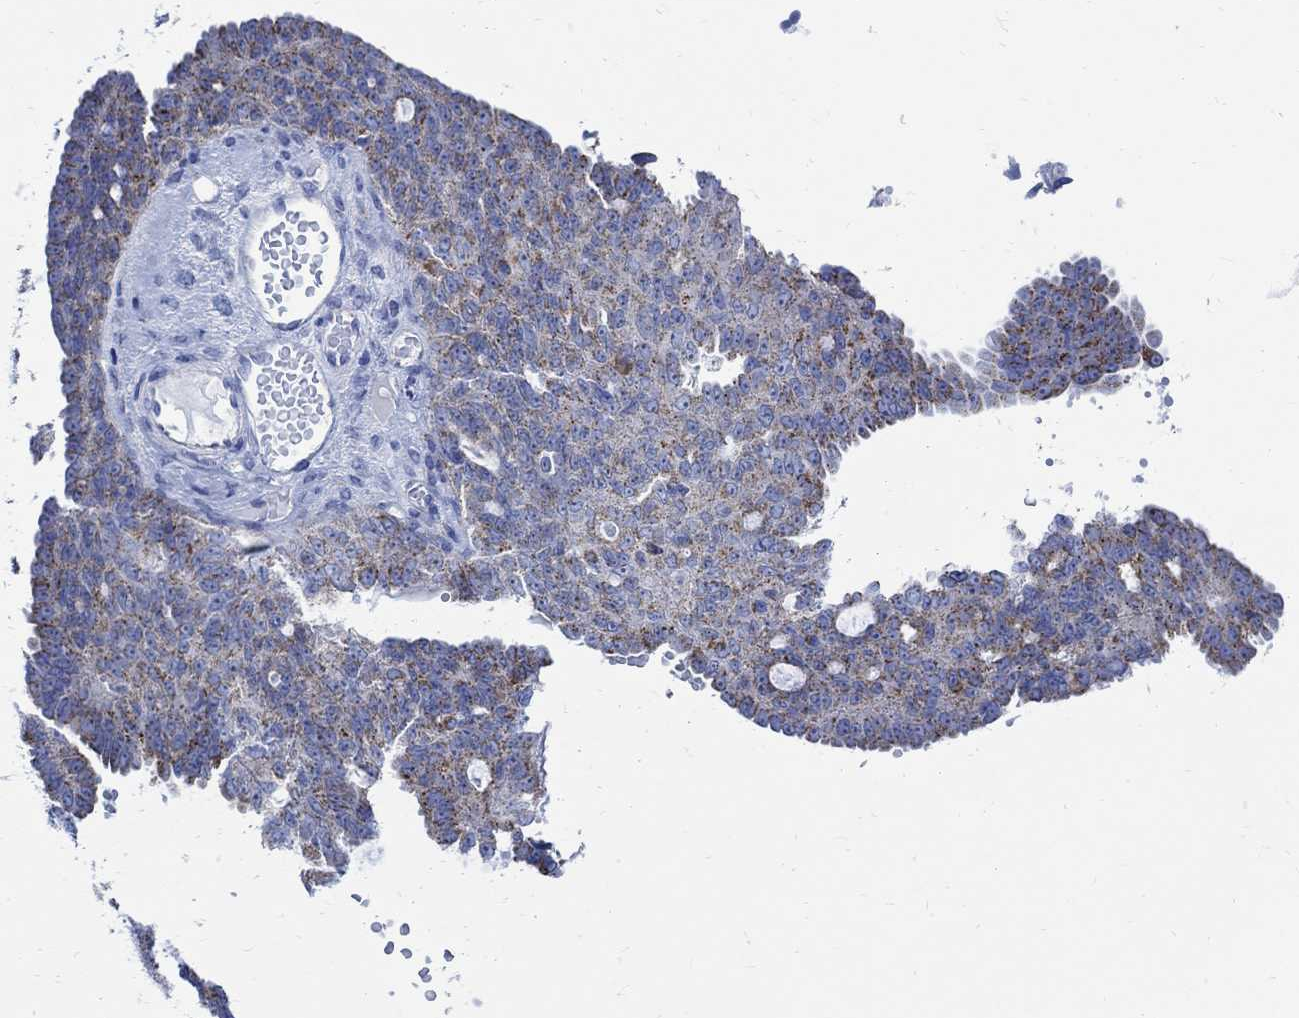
{"staining": {"intensity": "strong", "quantity": "<25%", "location": "cytoplasmic/membranous"}, "tissue": "ovarian cancer", "cell_type": "Tumor cells", "image_type": "cancer", "snomed": [{"axis": "morphology", "description": "Cystadenocarcinoma, serous, NOS"}, {"axis": "topography", "description": "Ovary"}], "caption": "The histopathology image displays a brown stain indicating the presence of a protein in the cytoplasmic/membranous of tumor cells in ovarian cancer (serous cystadenocarcinoma). Nuclei are stained in blue.", "gene": "CPLX2", "patient": {"sex": "female", "age": 71}}